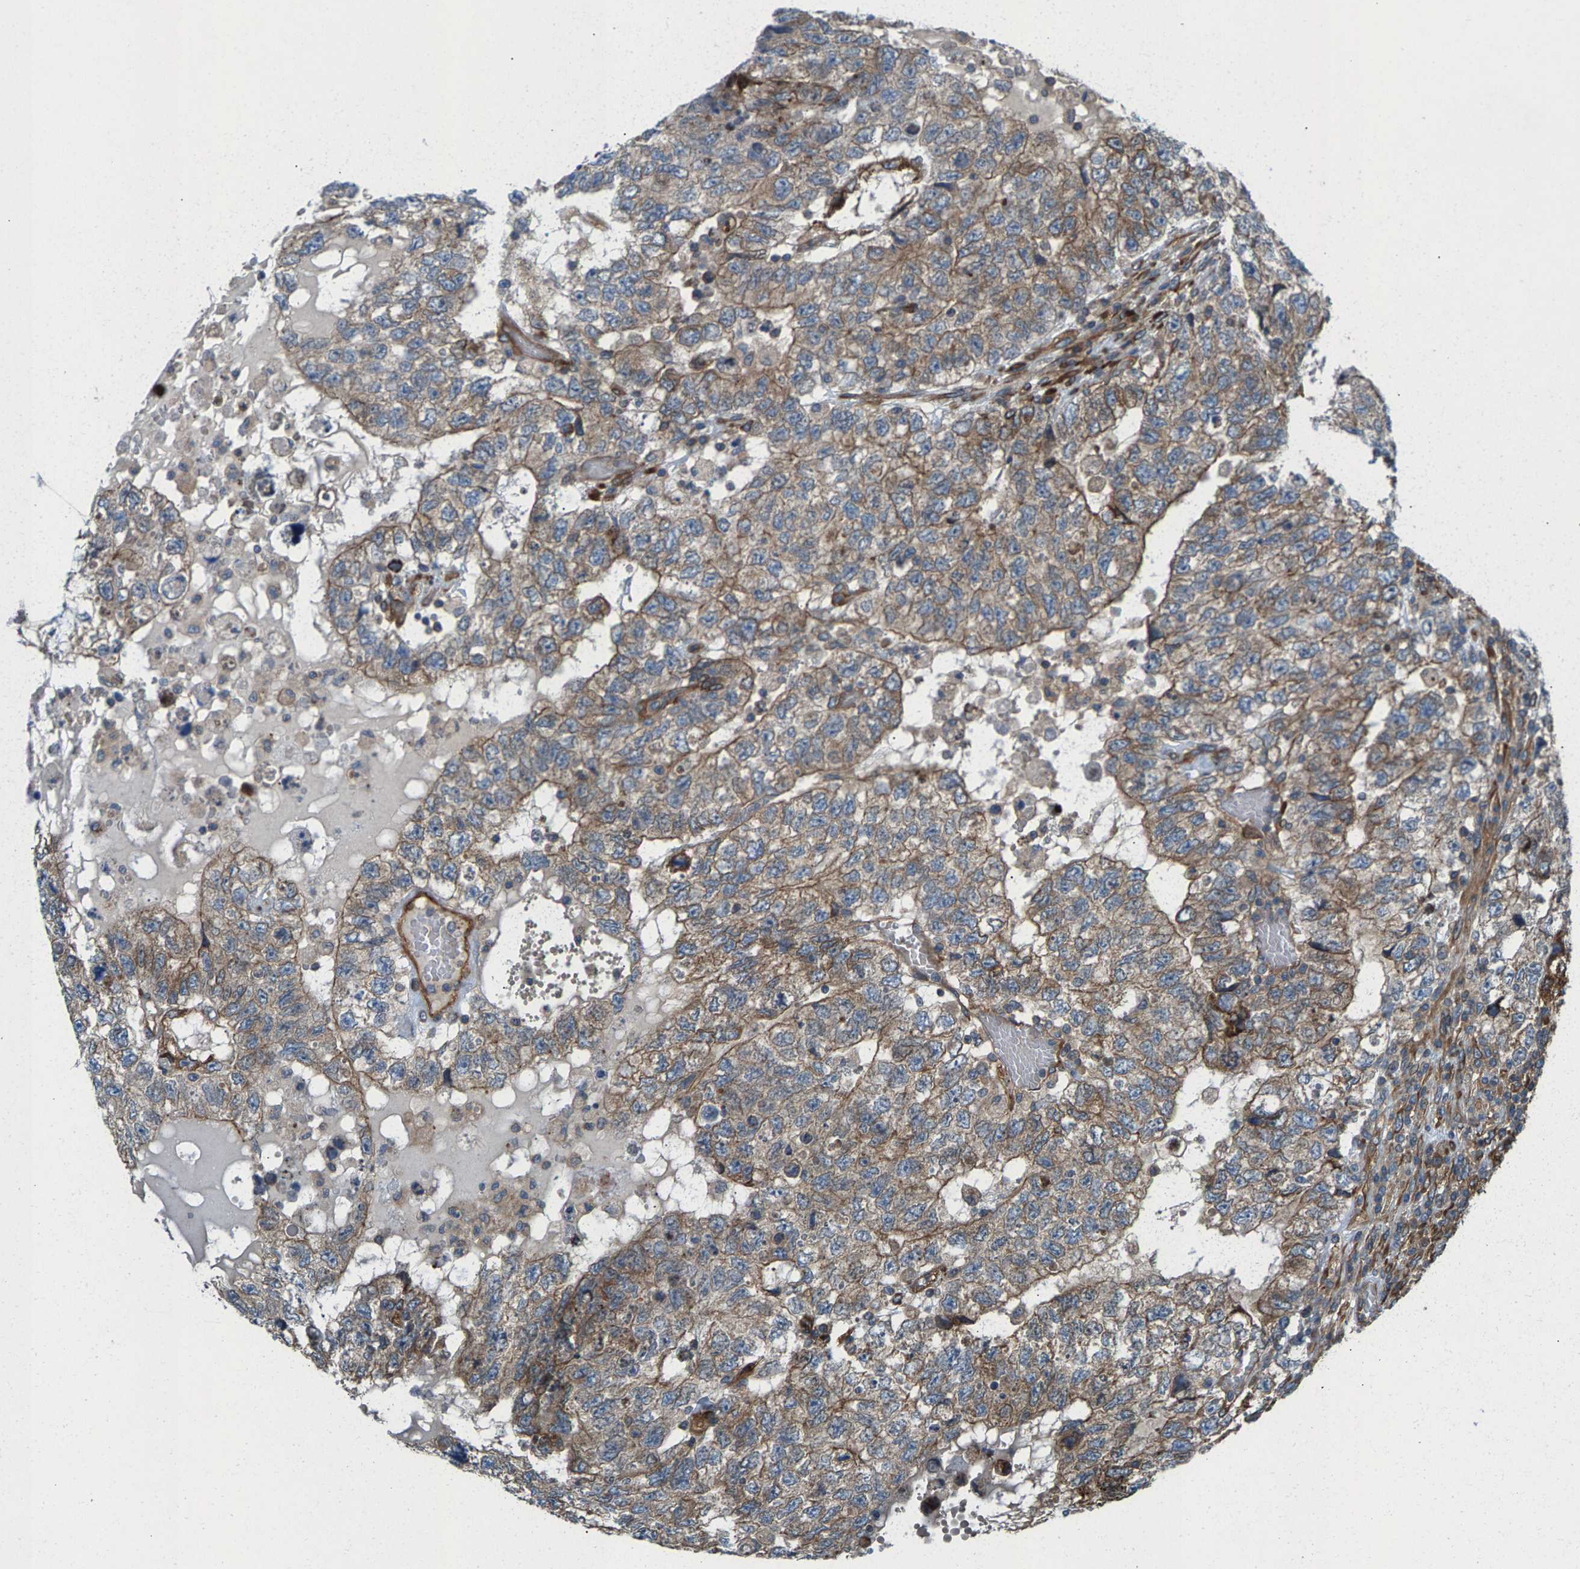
{"staining": {"intensity": "weak", "quantity": "25%-75%", "location": "cytoplasmic/membranous"}, "tissue": "testis cancer", "cell_type": "Tumor cells", "image_type": "cancer", "snomed": [{"axis": "morphology", "description": "Carcinoma, Embryonal, NOS"}, {"axis": "topography", "description": "Testis"}], "caption": "A photomicrograph showing weak cytoplasmic/membranous positivity in approximately 25%-75% of tumor cells in testis embryonal carcinoma, as visualized by brown immunohistochemical staining.", "gene": "PDCL", "patient": {"sex": "male", "age": 36}}